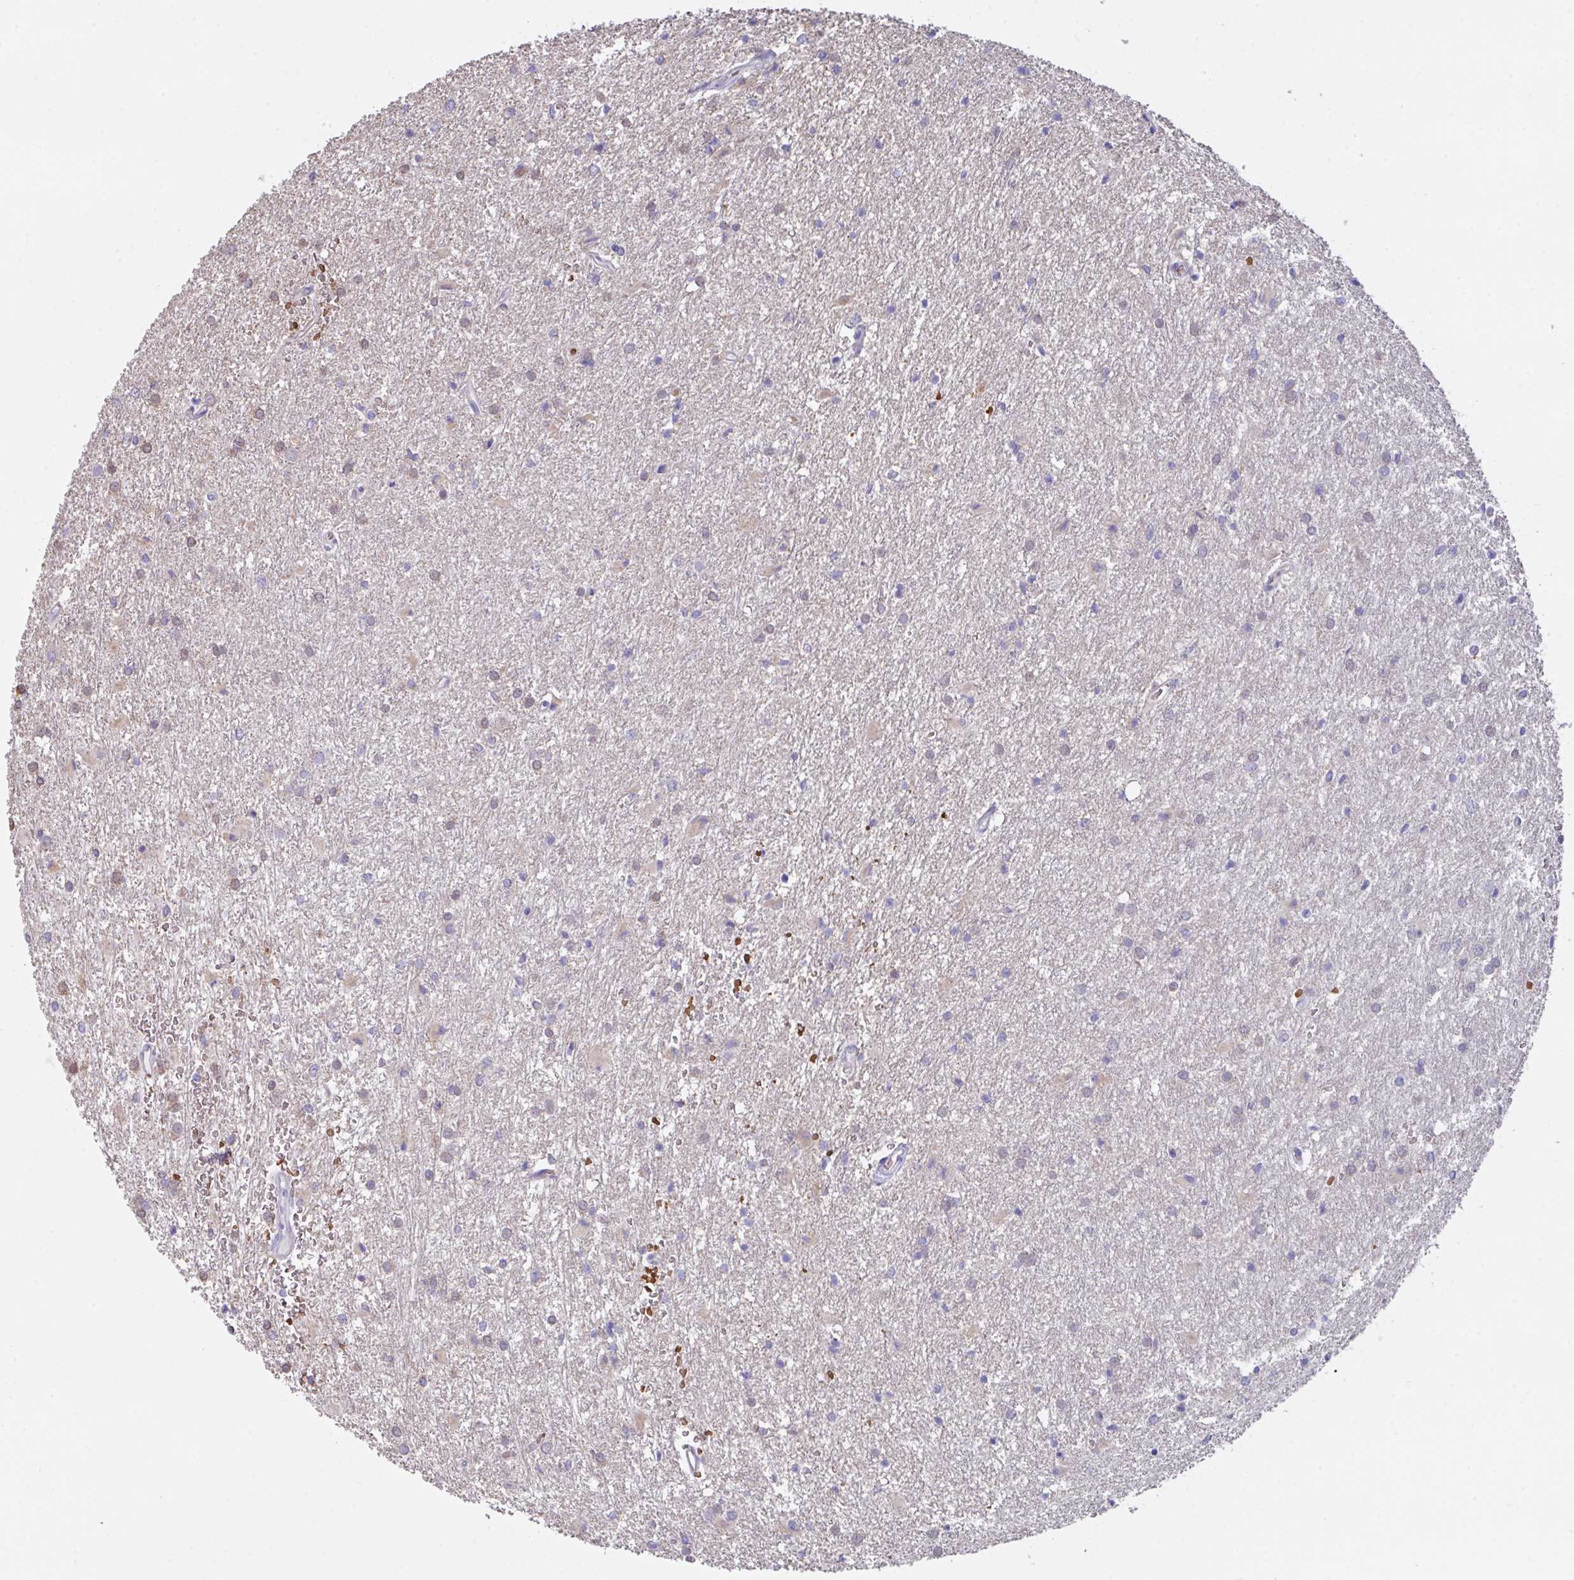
{"staining": {"intensity": "negative", "quantity": "none", "location": "none"}, "tissue": "glioma", "cell_type": "Tumor cells", "image_type": "cancer", "snomed": [{"axis": "morphology", "description": "Glioma, malignant, High grade"}, {"axis": "topography", "description": "Brain"}], "caption": "IHC histopathology image of neoplastic tissue: malignant glioma (high-grade) stained with DAB (3,3'-diaminobenzidine) displays no significant protein expression in tumor cells. Nuclei are stained in blue.", "gene": "TFAP2C", "patient": {"sex": "female", "age": 50}}